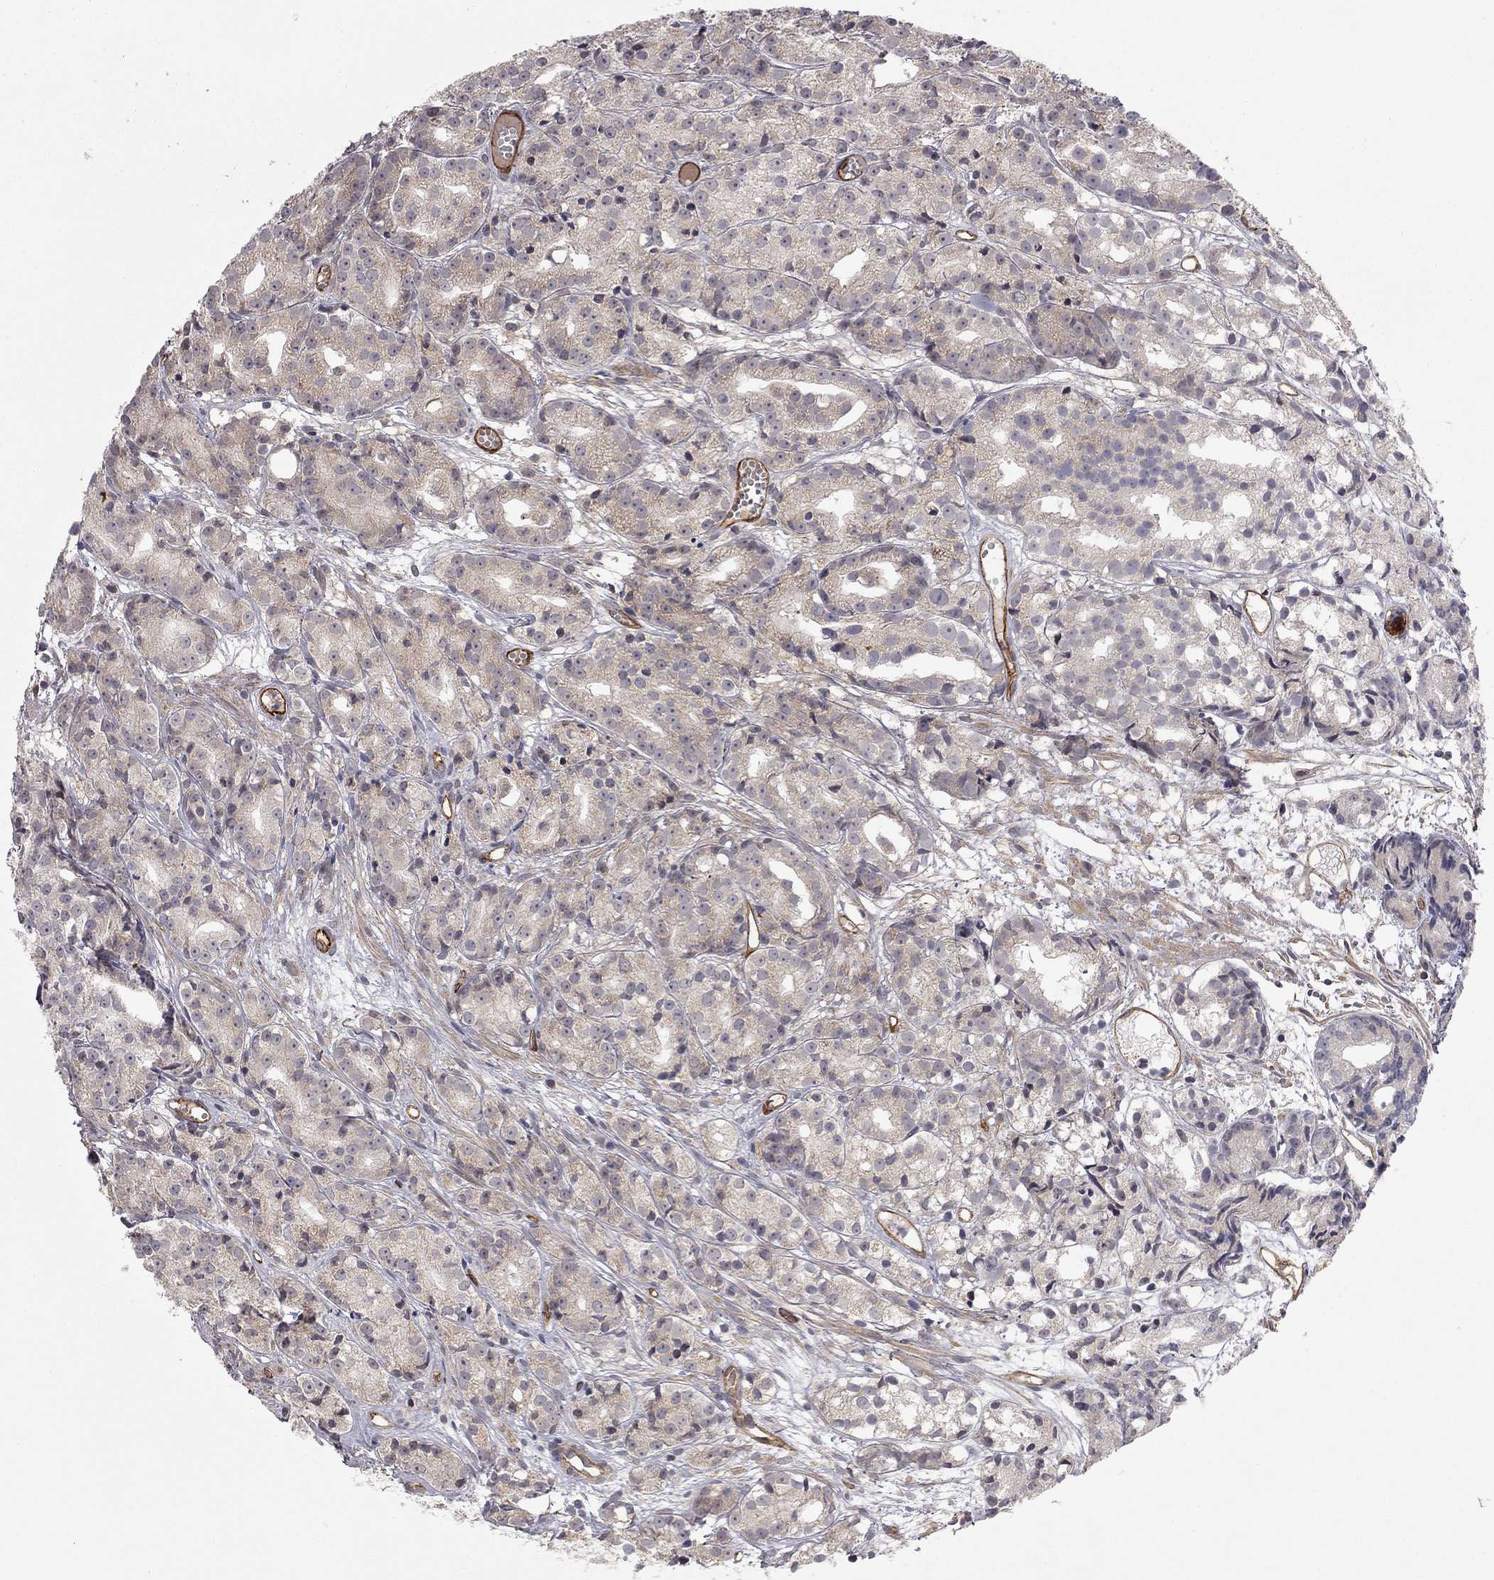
{"staining": {"intensity": "negative", "quantity": "none", "location": "none"}, "tissue": "prostate cancer", "cell_type": "Tumor cells", "image_type": "cancer", "snomed": [{"axis": "morphology", "description": "Adenocarcinoma, Medium grade"}, {"axis": "topography", "description": "Prostate"}], "caption": "Histopathology image shows no significant protein staining in tumor cells of prostate cancer.", "gene": "EXOC3L2", "patient": {"sex": "male", "age": 74}}